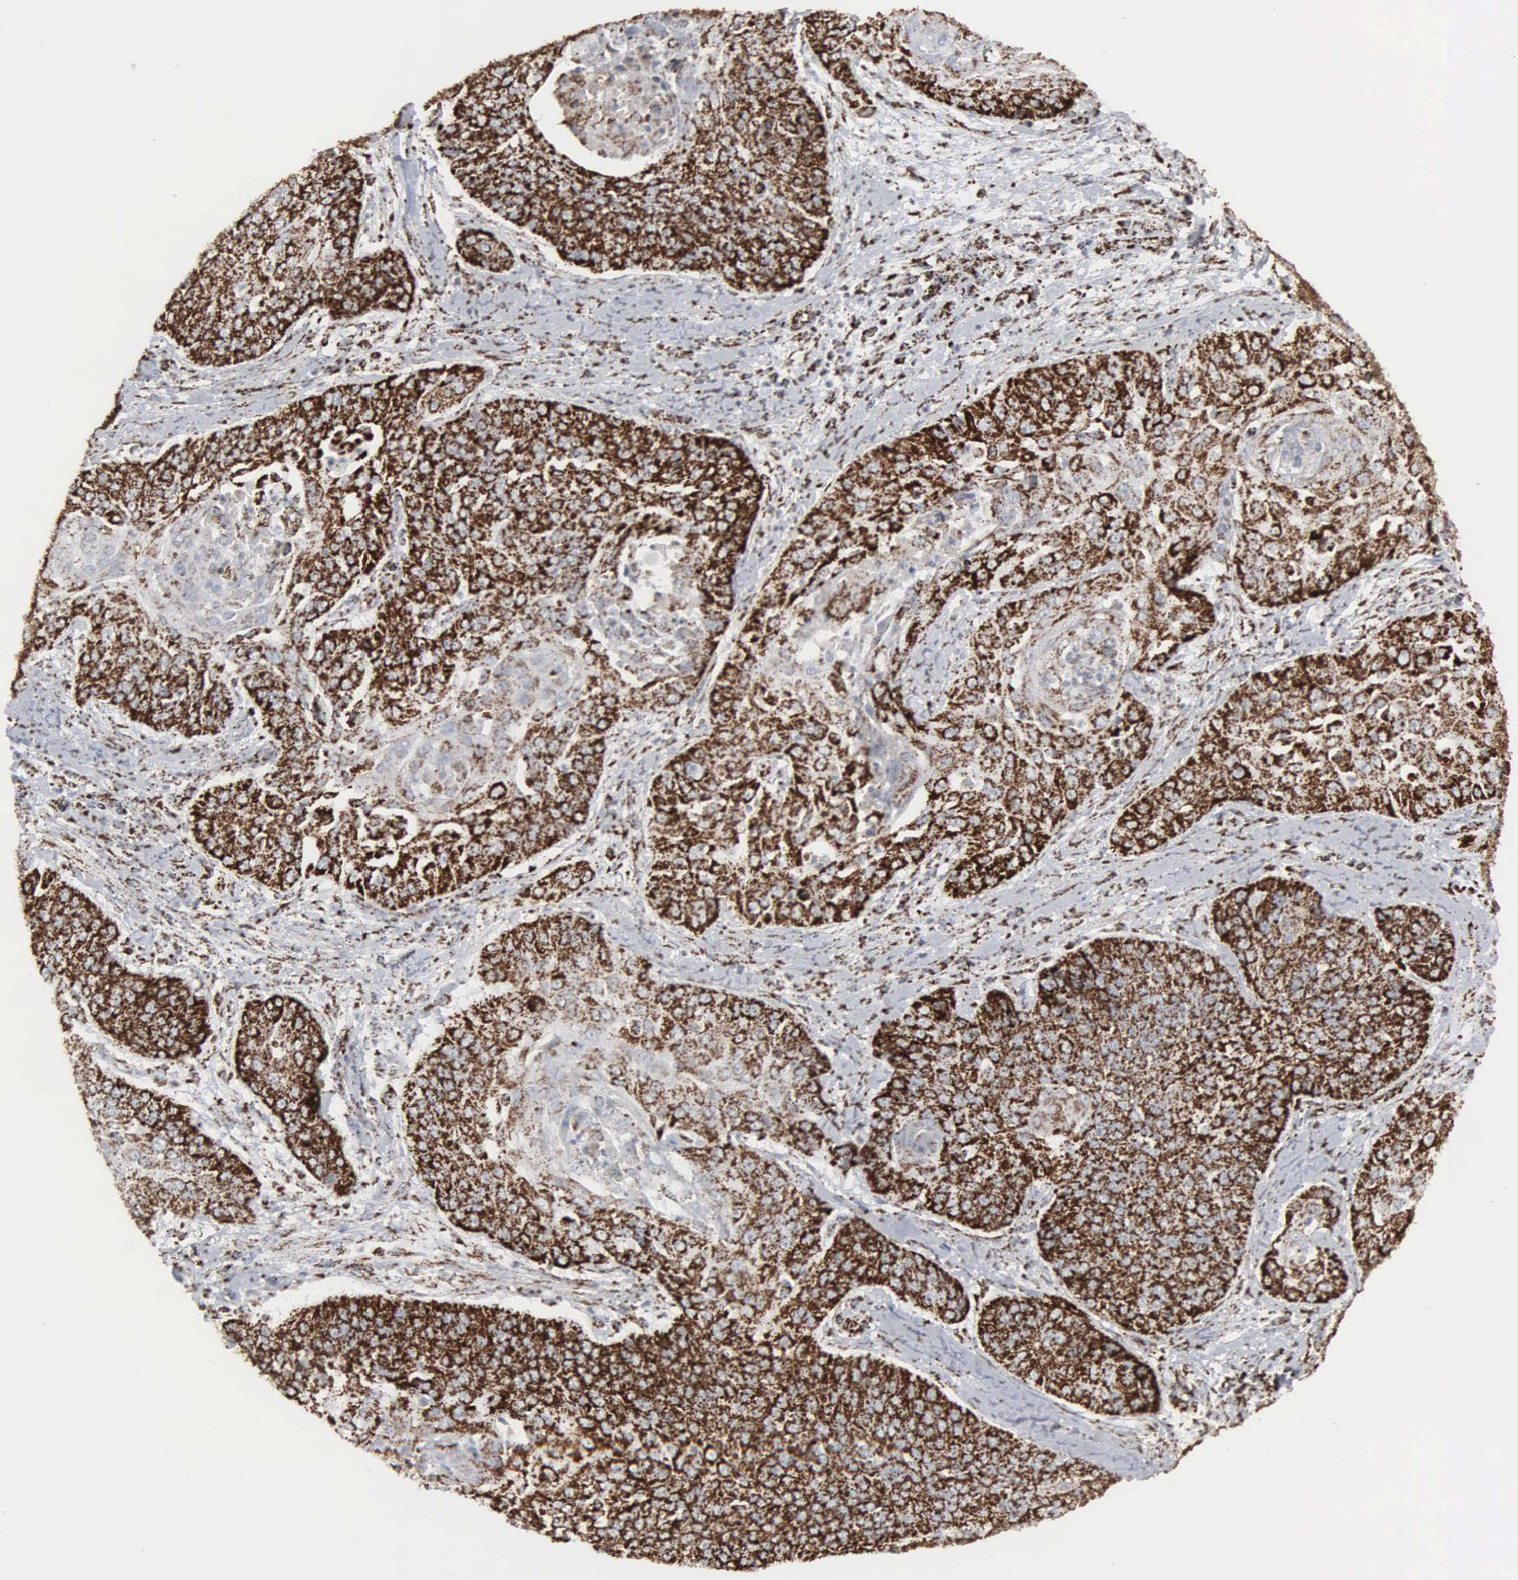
{"staining": {"intensity": "strong", "quantity": ">75%", "location": "cytoplasmic/membranous"}, "tissue": "cervical cancer", "cell_type": "Tumor cells", "image_type": "cancer", "snomed": [{"axis": "morphology", "description": "Squamous cell carcinoma, NOS"}, {"axis": "topography", "description": "Cervix"}], "caption": "About >75% of tumor cells in squamous cell carcinoma (cervical) demonstrate strong cytoplasmic/membranous protein staining as visualized by brown immunohistochemical staining.", "gene": "HSPA9", "patient": {"sex": "female", "age": 64}}